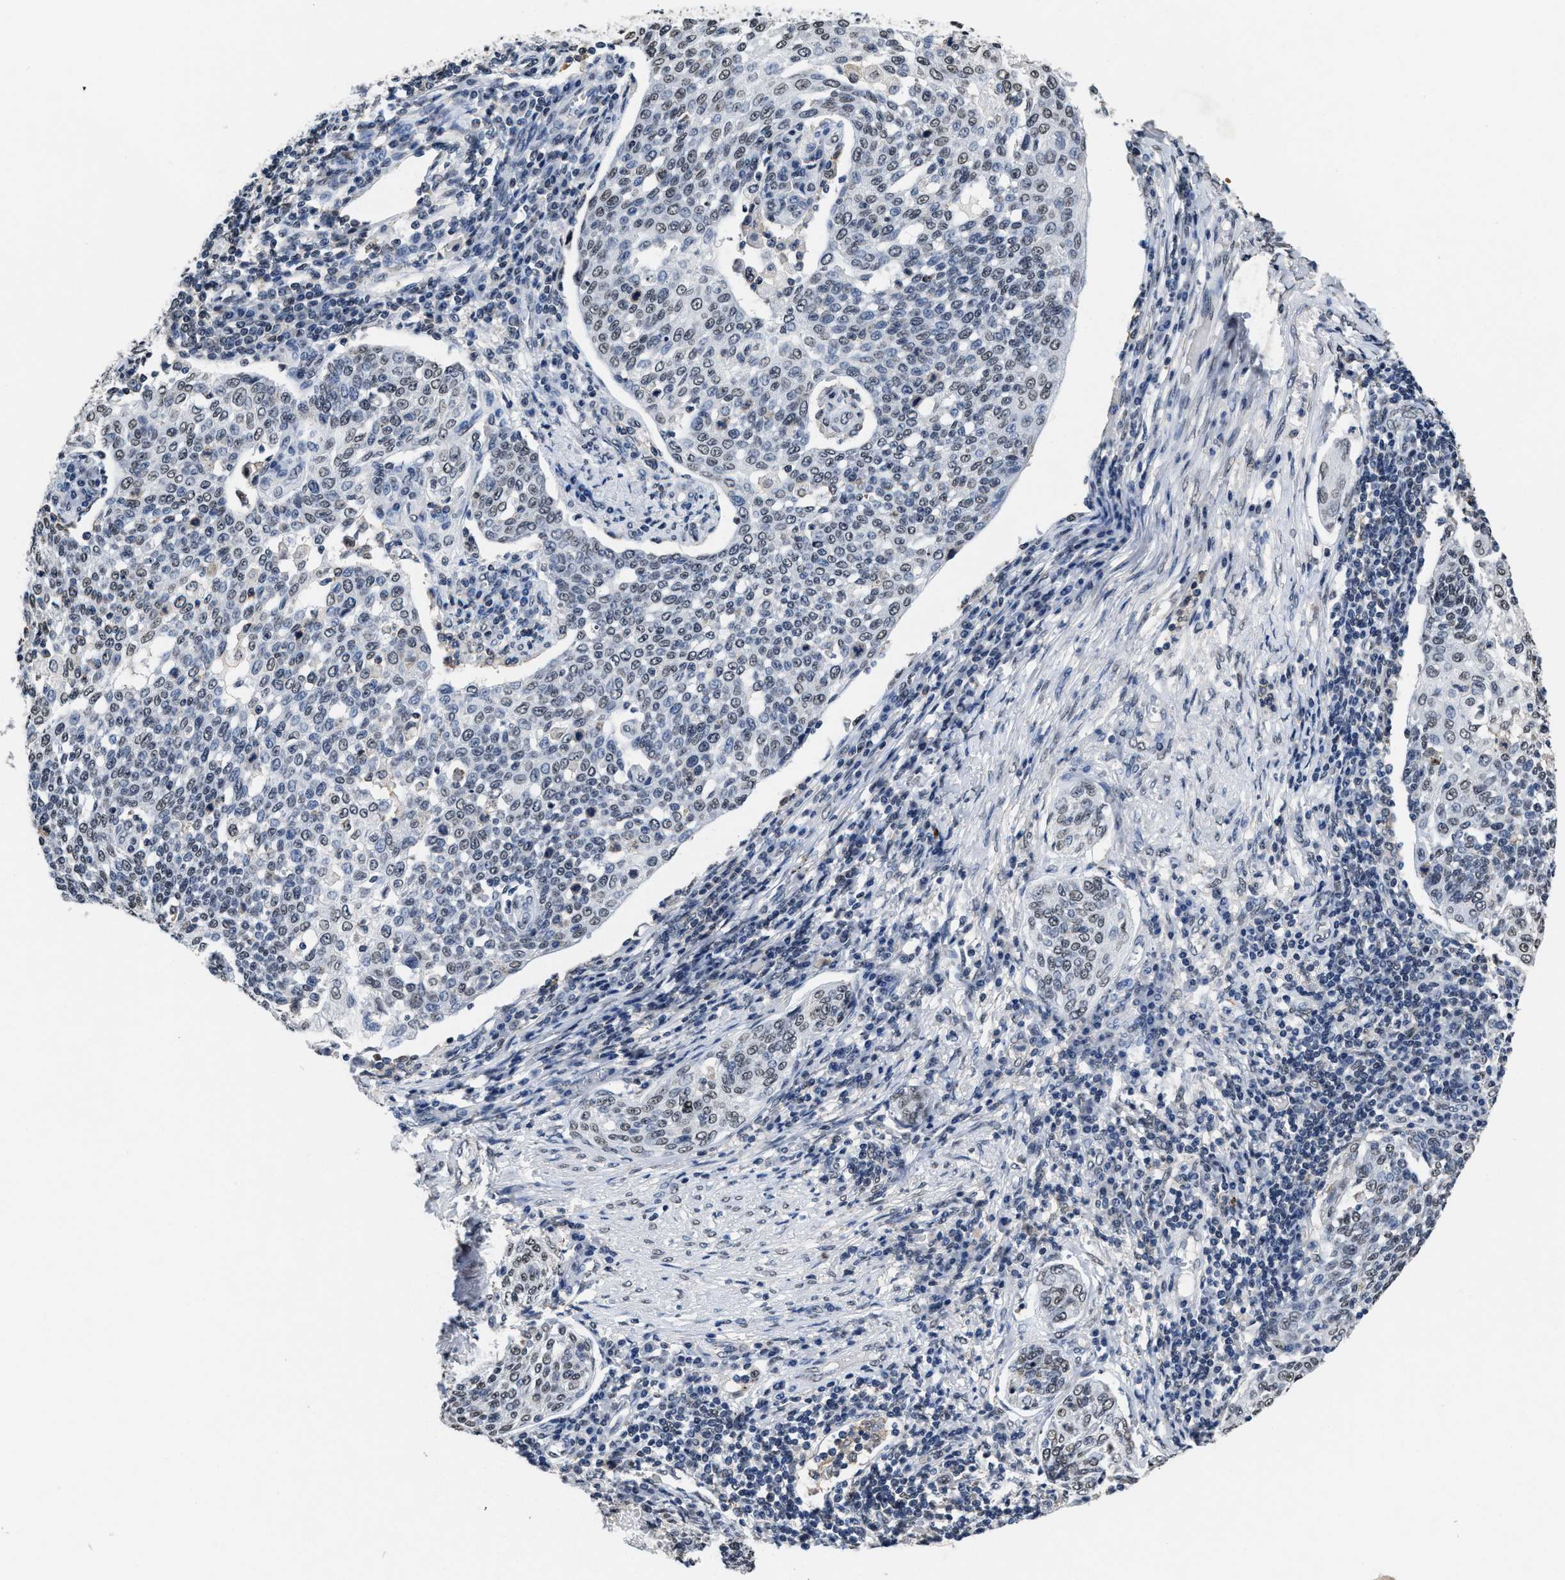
{"staining": {"intensity": "weak", "quantity": "25%-75%", "location": "nuclear"}, "tissue": "cervical cancer", "cell_type": "Tumor cells", "image_type": "cancer", "snomed": [{"axis": "morphology", "description": "Squamous cell carcinoma, NOS"}, {"axis": "topography", "description": "Cervix"}], "caption": "IHC micrograph of human cervical squamous cell carcinoma stained for a protein (brown), which shows low levels of weak nuclear staining in approximately 25%-75% of tumor cells.", "gene": "SUPT16H", "patient": {"sex": "female", "age": 34}}